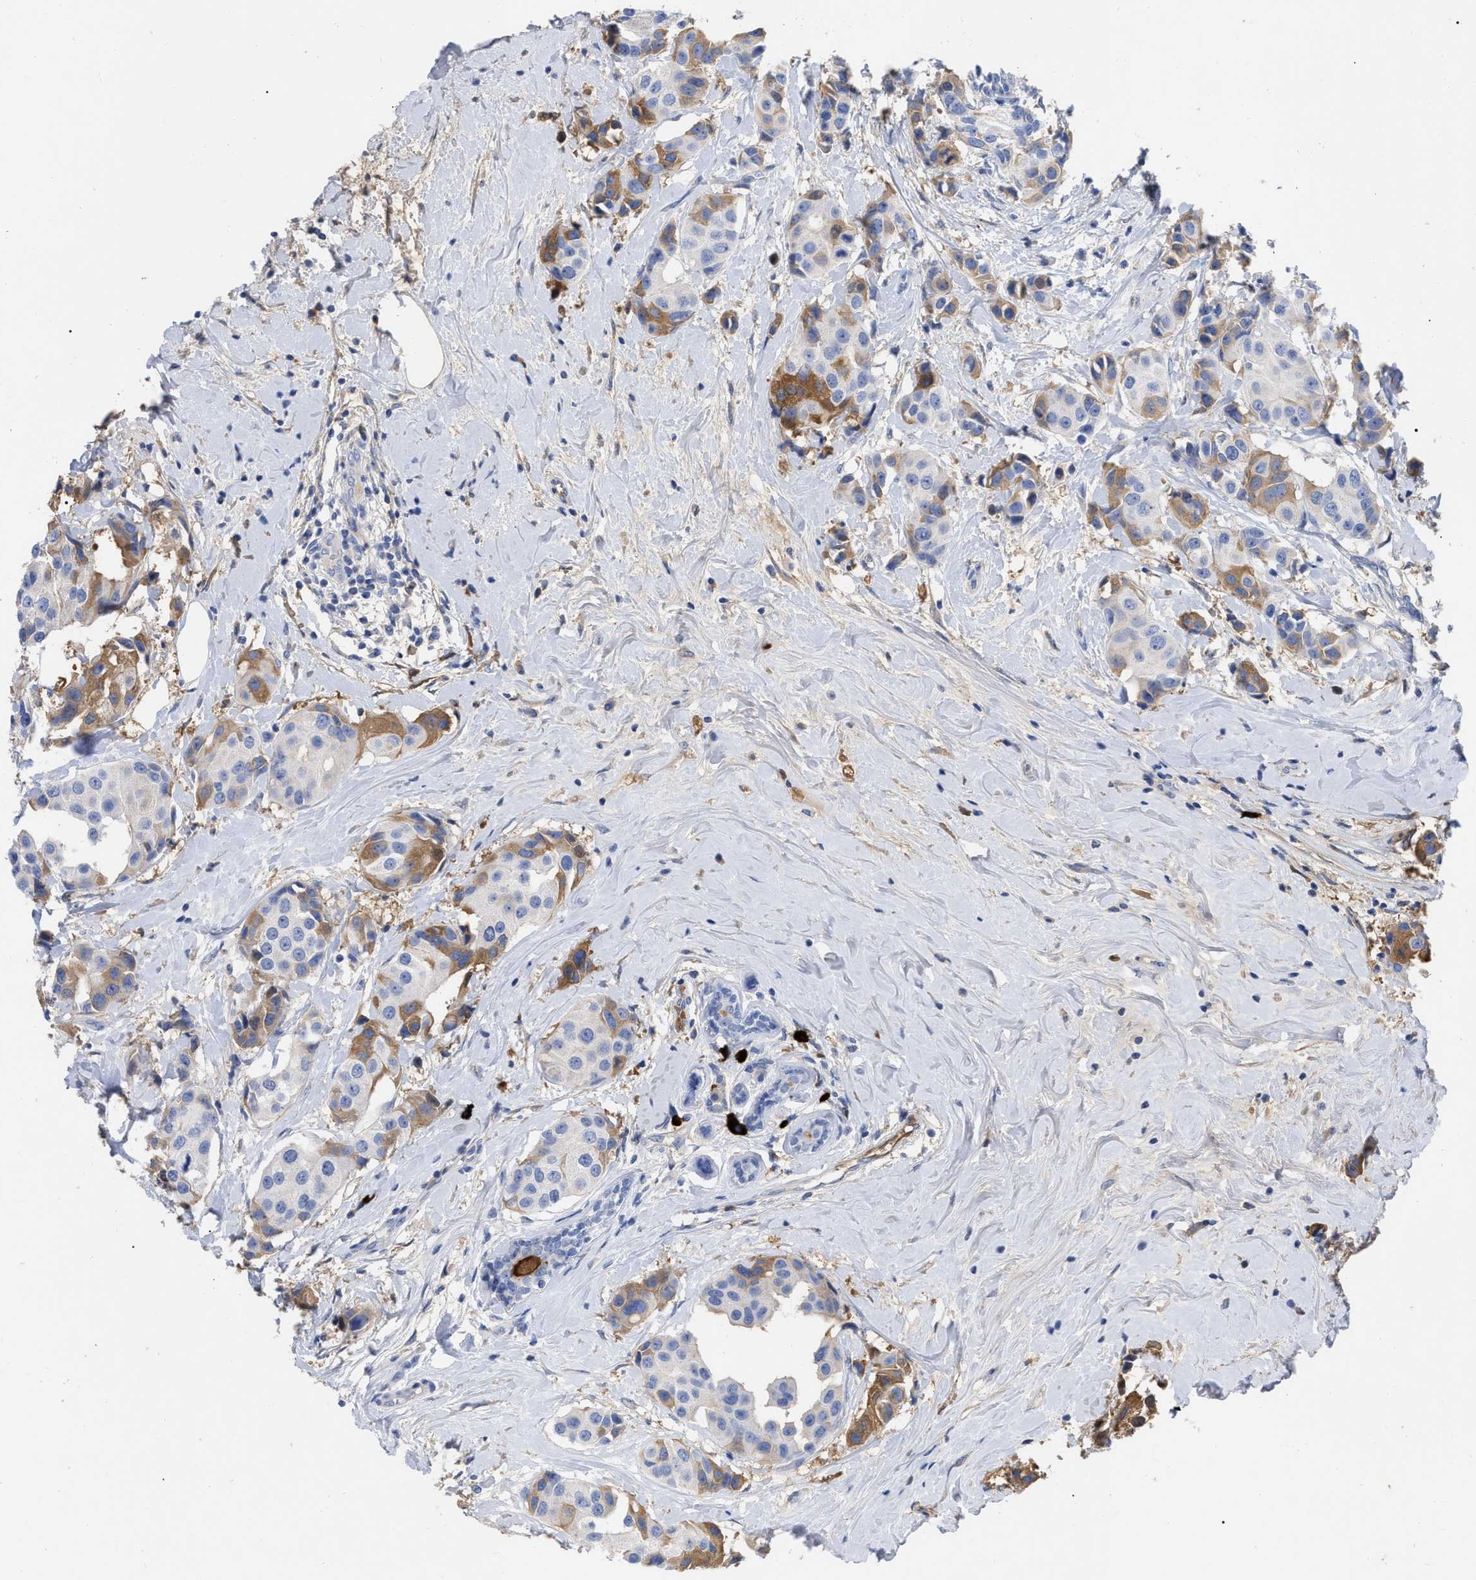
{"staining": {"intensity": "moderate", "quantity": "25%-75%", "location": "cytoplasmic/membranous"}, "tissue": "breast cancer", "cell_type": "Tumor cells", "image_type": "cancer", "snomed": [{"axis": "morphology", "description": "Normal tissue, NOS"}, {"axis": "morphology", "description": "Duct carcinoma"}, {"axis": "topography", "description": "Breast"}], "caption": "A micrograph of human breast cancer (intraductal carcinoma) stained for a protein exhibits moderate cytoplasmic/membranous brown staining in tumor cells.", "gene": "IGHV5-51", "patient": {"sex": "female", "age": 39}}